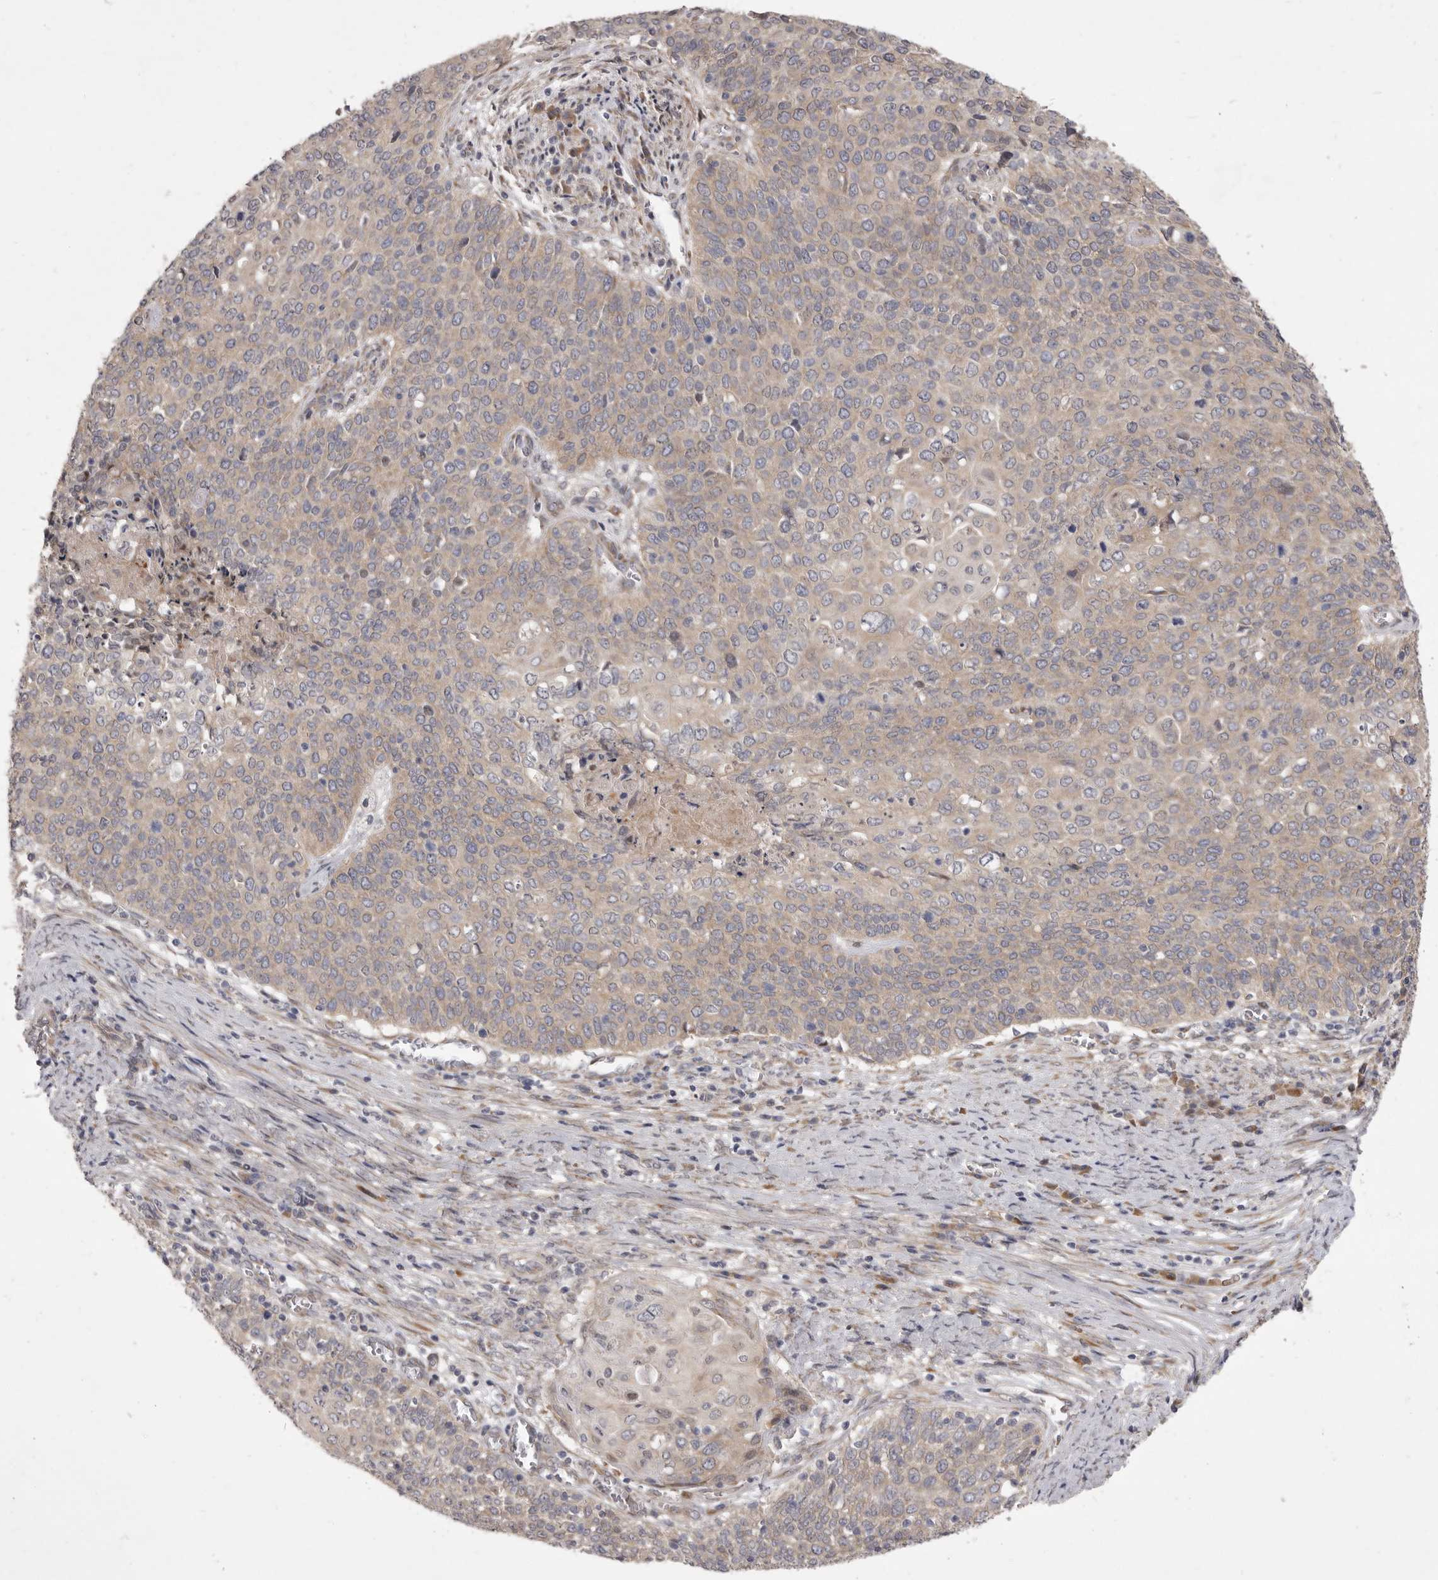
{"staining": {"intensity": "weak", "quantity": "25%-75%", "location": "cytoplasmic/membranous"}, "tissue": "cervical cancer", "cell_type": "Tumor cells", "image_type": "cancer", "snomed": [{"axis": "morphology", "description": "Squamous cell carcinoma, NOS"}, {"axis": "topography", "description": "Cervix"}], "caption": "Protein staining by immunohistochemistry (IHC) shows weak cytoplasmic/membranous positivity in about 25%-75% of tumor cells in cervical cancer (squamous cell carcinoma).", "gene": "TBC1D8B", "patient": {"sex": "female", "age": 39}}